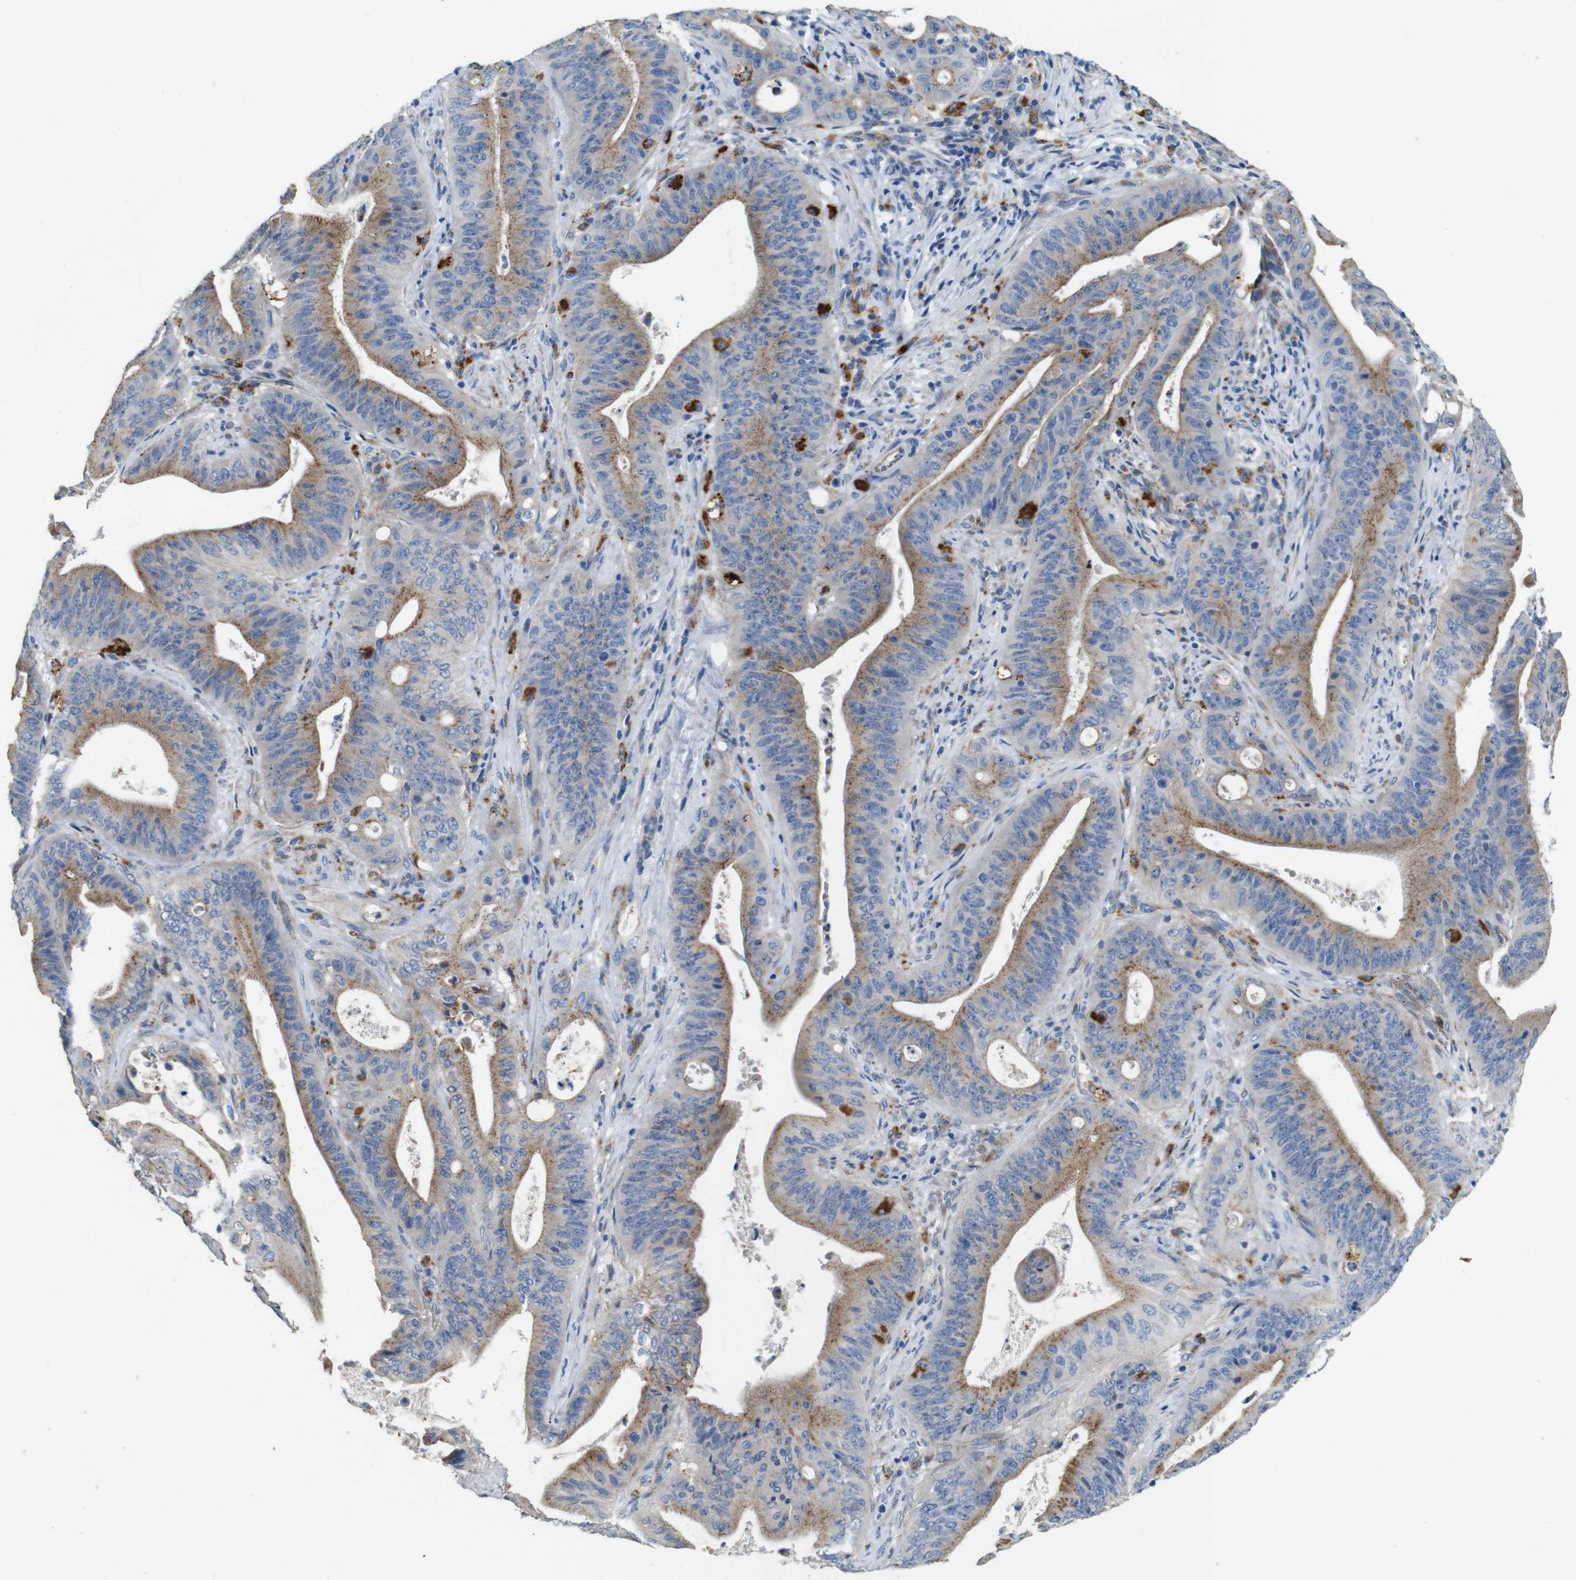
{"staining": {"intensity": "weak", "quantity": ">75%", "location": "cytoplasmic/membranous"}, "tissue": "pancreatic cancer", "cell_type": "Tumor cells", "image_type": "cancer", "snomed": [{"axis": "morphology", "description": "Normal tissue, NOS"}, {"axis": "topography", "description": "Lymph node"}], "caption": "Immunohistochemical staining of pancreatic cancer reveals low levels of weak cytoplasmic/membranous protein staining in approximately >75% of tumor cells.", "gene": "NHLRC3", "patient": {"sex": "male", "age": 62}}